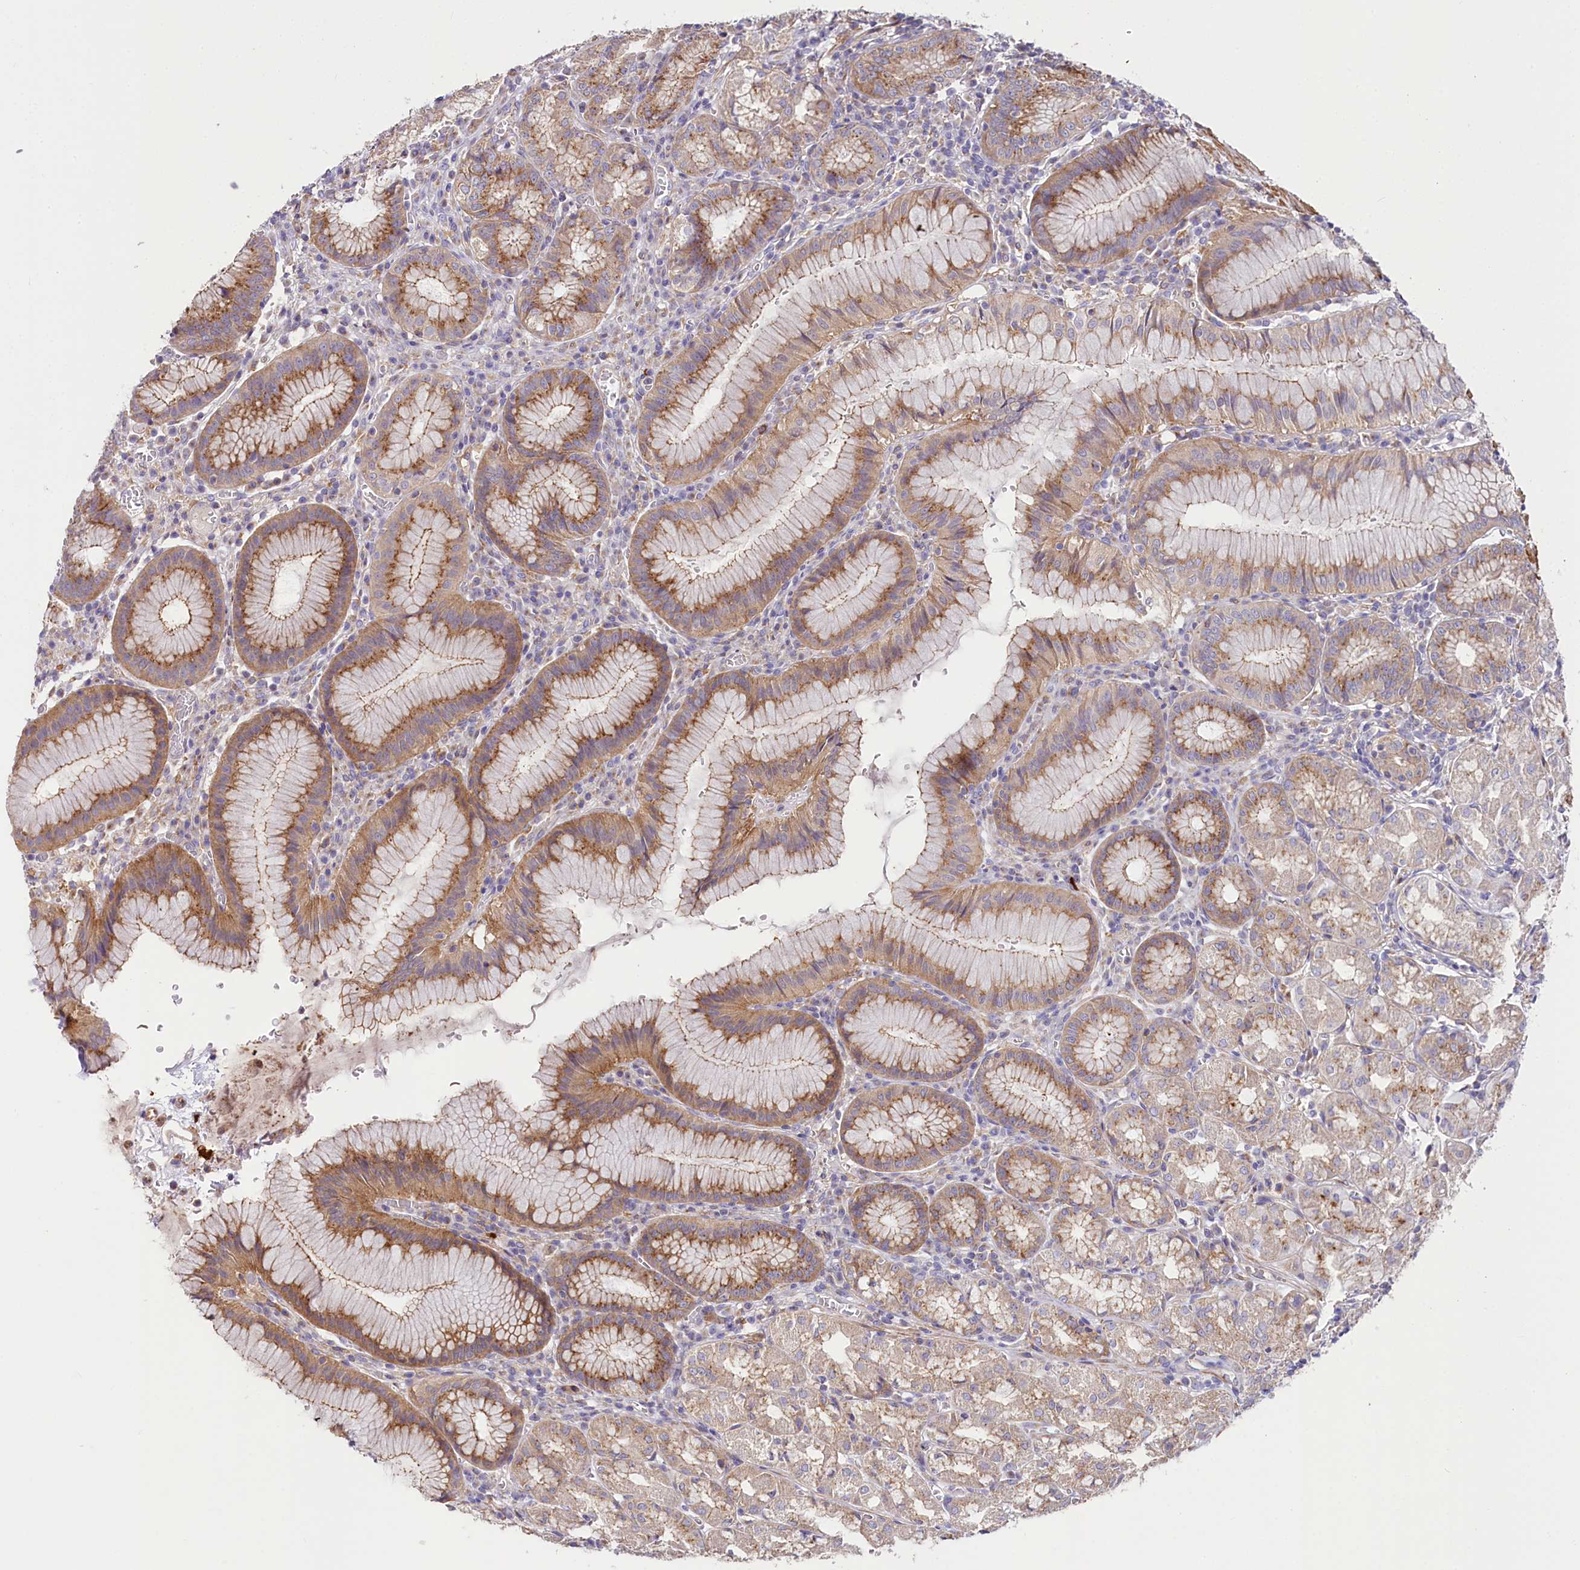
{"staining": {"intensity": "moderate", "quantity": ">75%", "location": "cytoplasmic/membranous"}, "tissue": "stomach", "cell_type": "Glandular cells", "image_type": "normal", "snomed": [{"axis": "morphology", "description": "Normal tissue, NOS"}, {"axis": "topography", "description": "Stomach"}], "caption": "Immunohistochemistry of normal human stomach exhibits medium levels of moderate cytoplasmic/membranous positivity in about >75% of glandular cells. The protein is shown in brown color, while the nuclei are stained blue.", "gene": "STX6", "patient": {"sex": "male", "age": 55}}